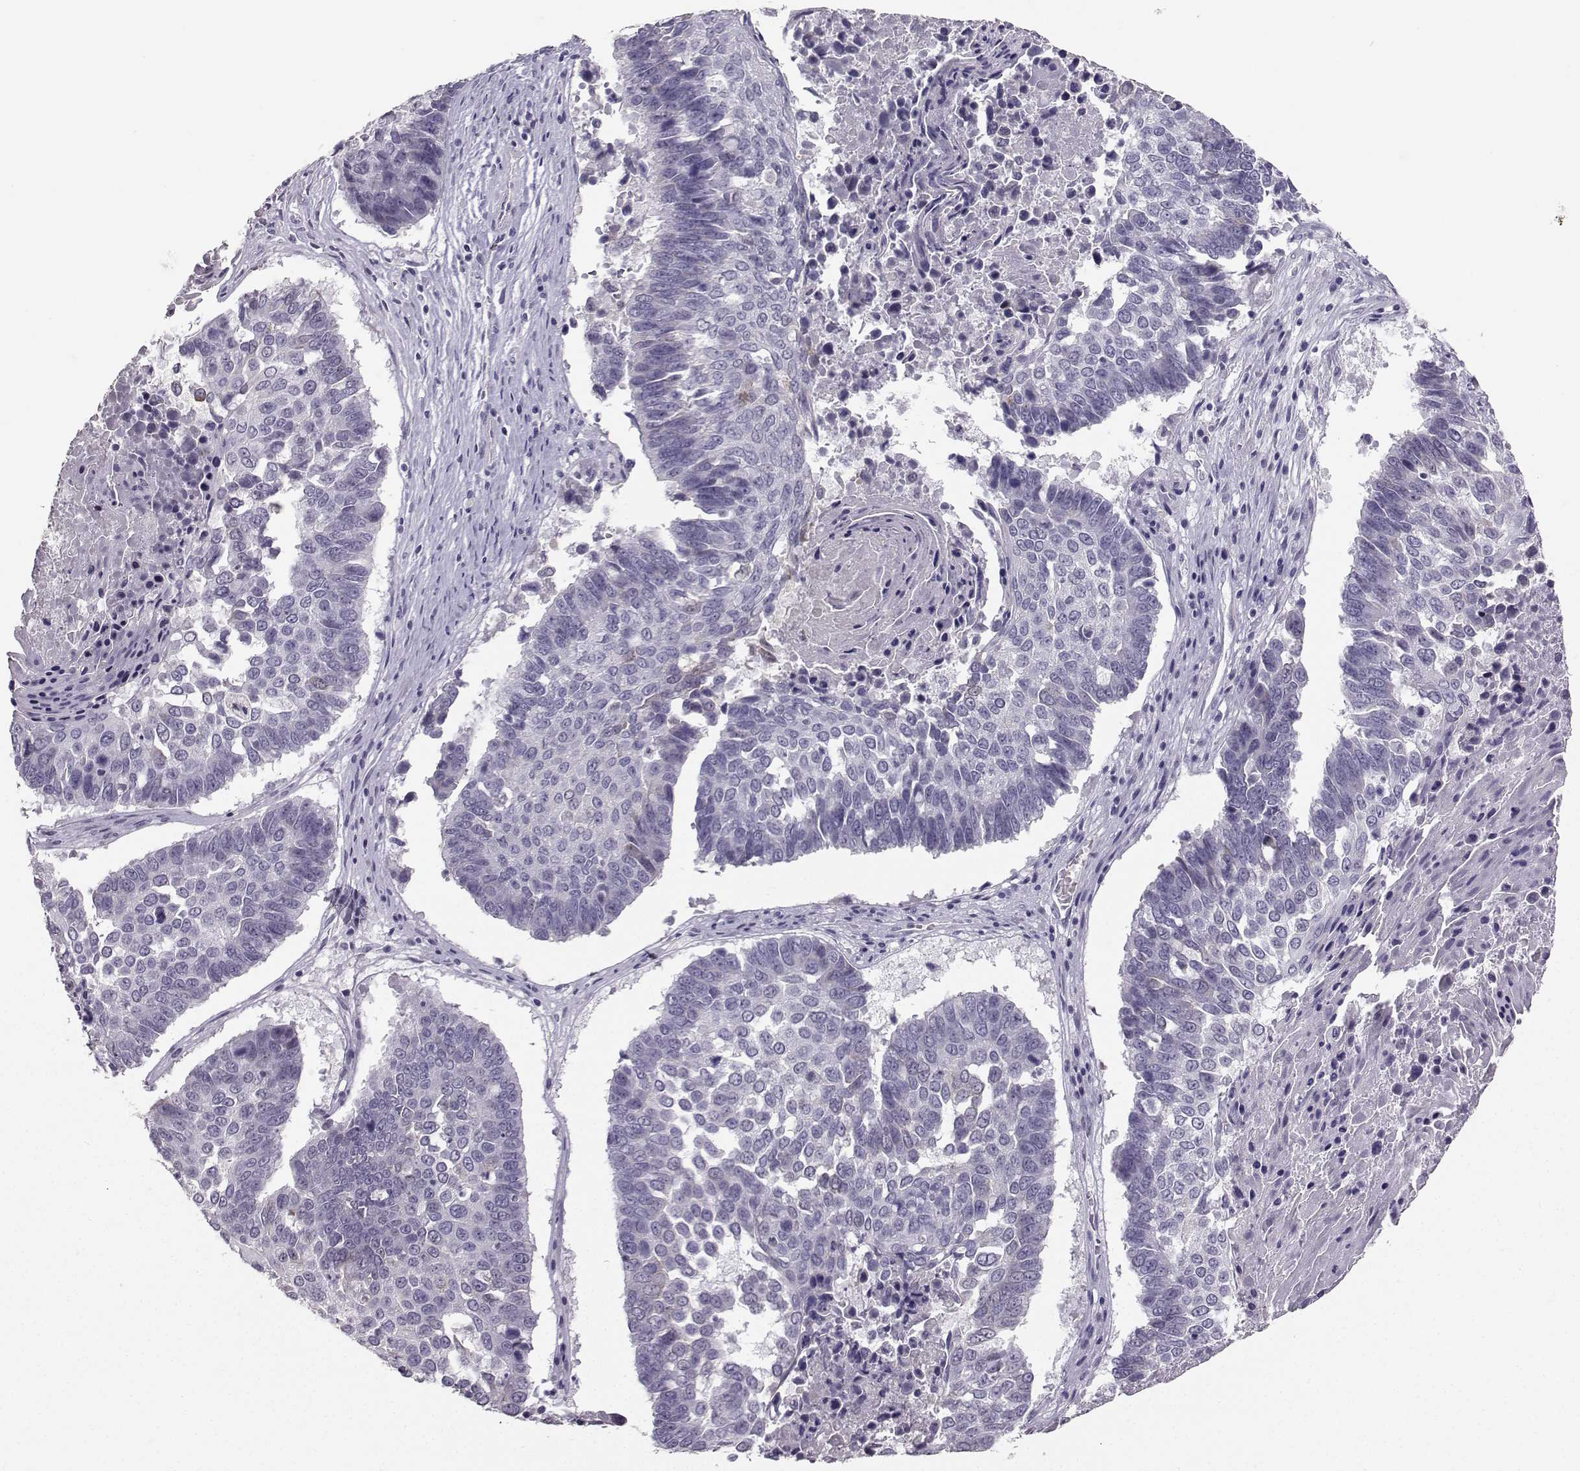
{"staining": {"intensity": "negative", "quantity": "none", "location": "none"}, "tissue": "lung cancer", "cell_type": "Tumor cells", "image_type": "cancer", "snomed": [{"axis": "morphology", "description": "Squamous cell carcinoma, NOS"}, {"axis": "topography", "description": "Lung"}], "caption": "Immunohistochemical staining of squamous cell carcinoma (lung) shows no significant staining in tumor cells.", "gene": "PKP2", "patient": {"sex": "male", "age": 73}}